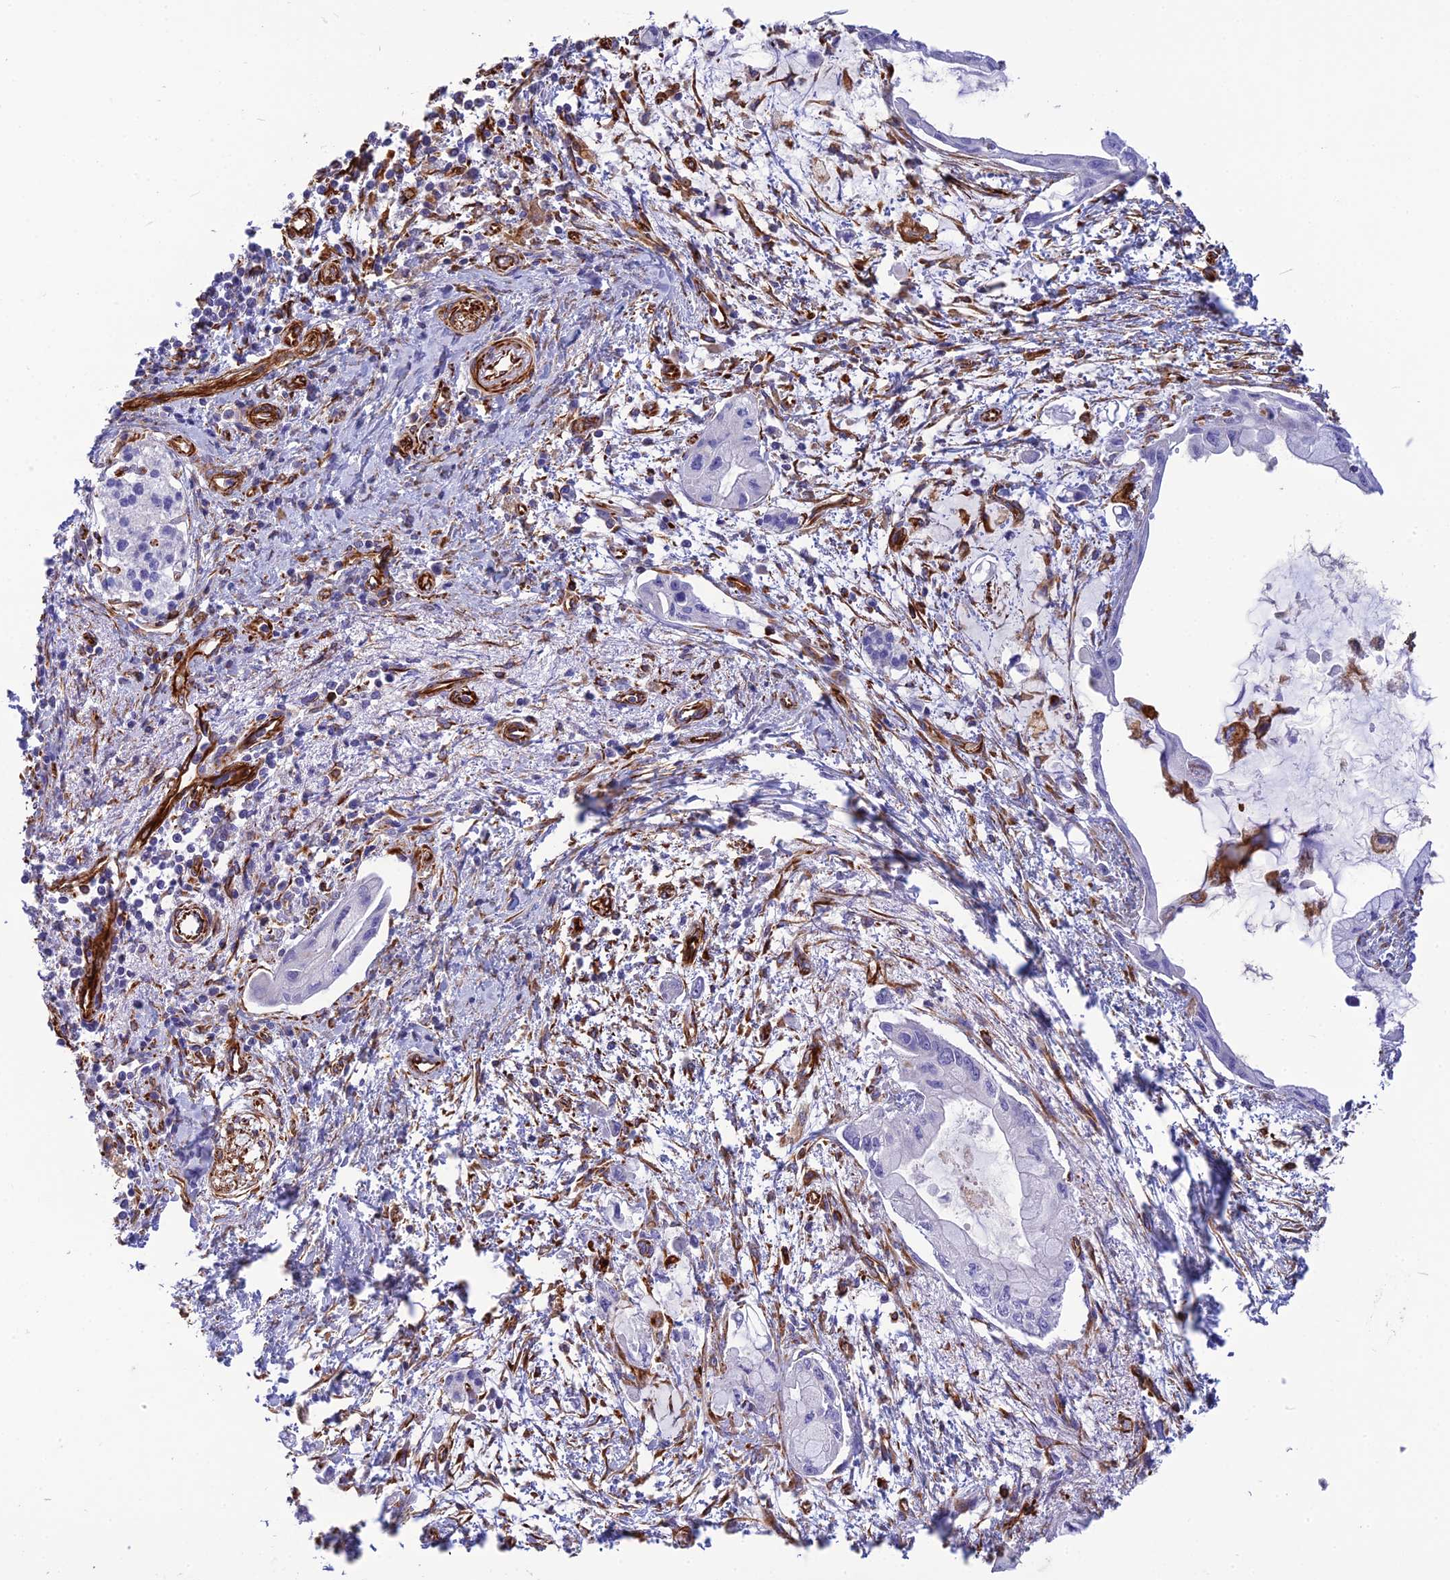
{"staining": {"intensity": "negative", "quantity": "none", "location": "none"}, "tissue": "pancreatic cancer", "cell_type": "Tumor cells", "image_type": "cancer", "snomed": [{"axis": "morphology", "description": "Adenocarcinoma, NOS"}, {"axis": "topography", "description": "Pancreas"}], "caption": "IHC of pancreatic adenocarcinoma displays no staining in tumor cells.", "gene": "FBXL20", "patient": {"sex": "male", "age": 48}}